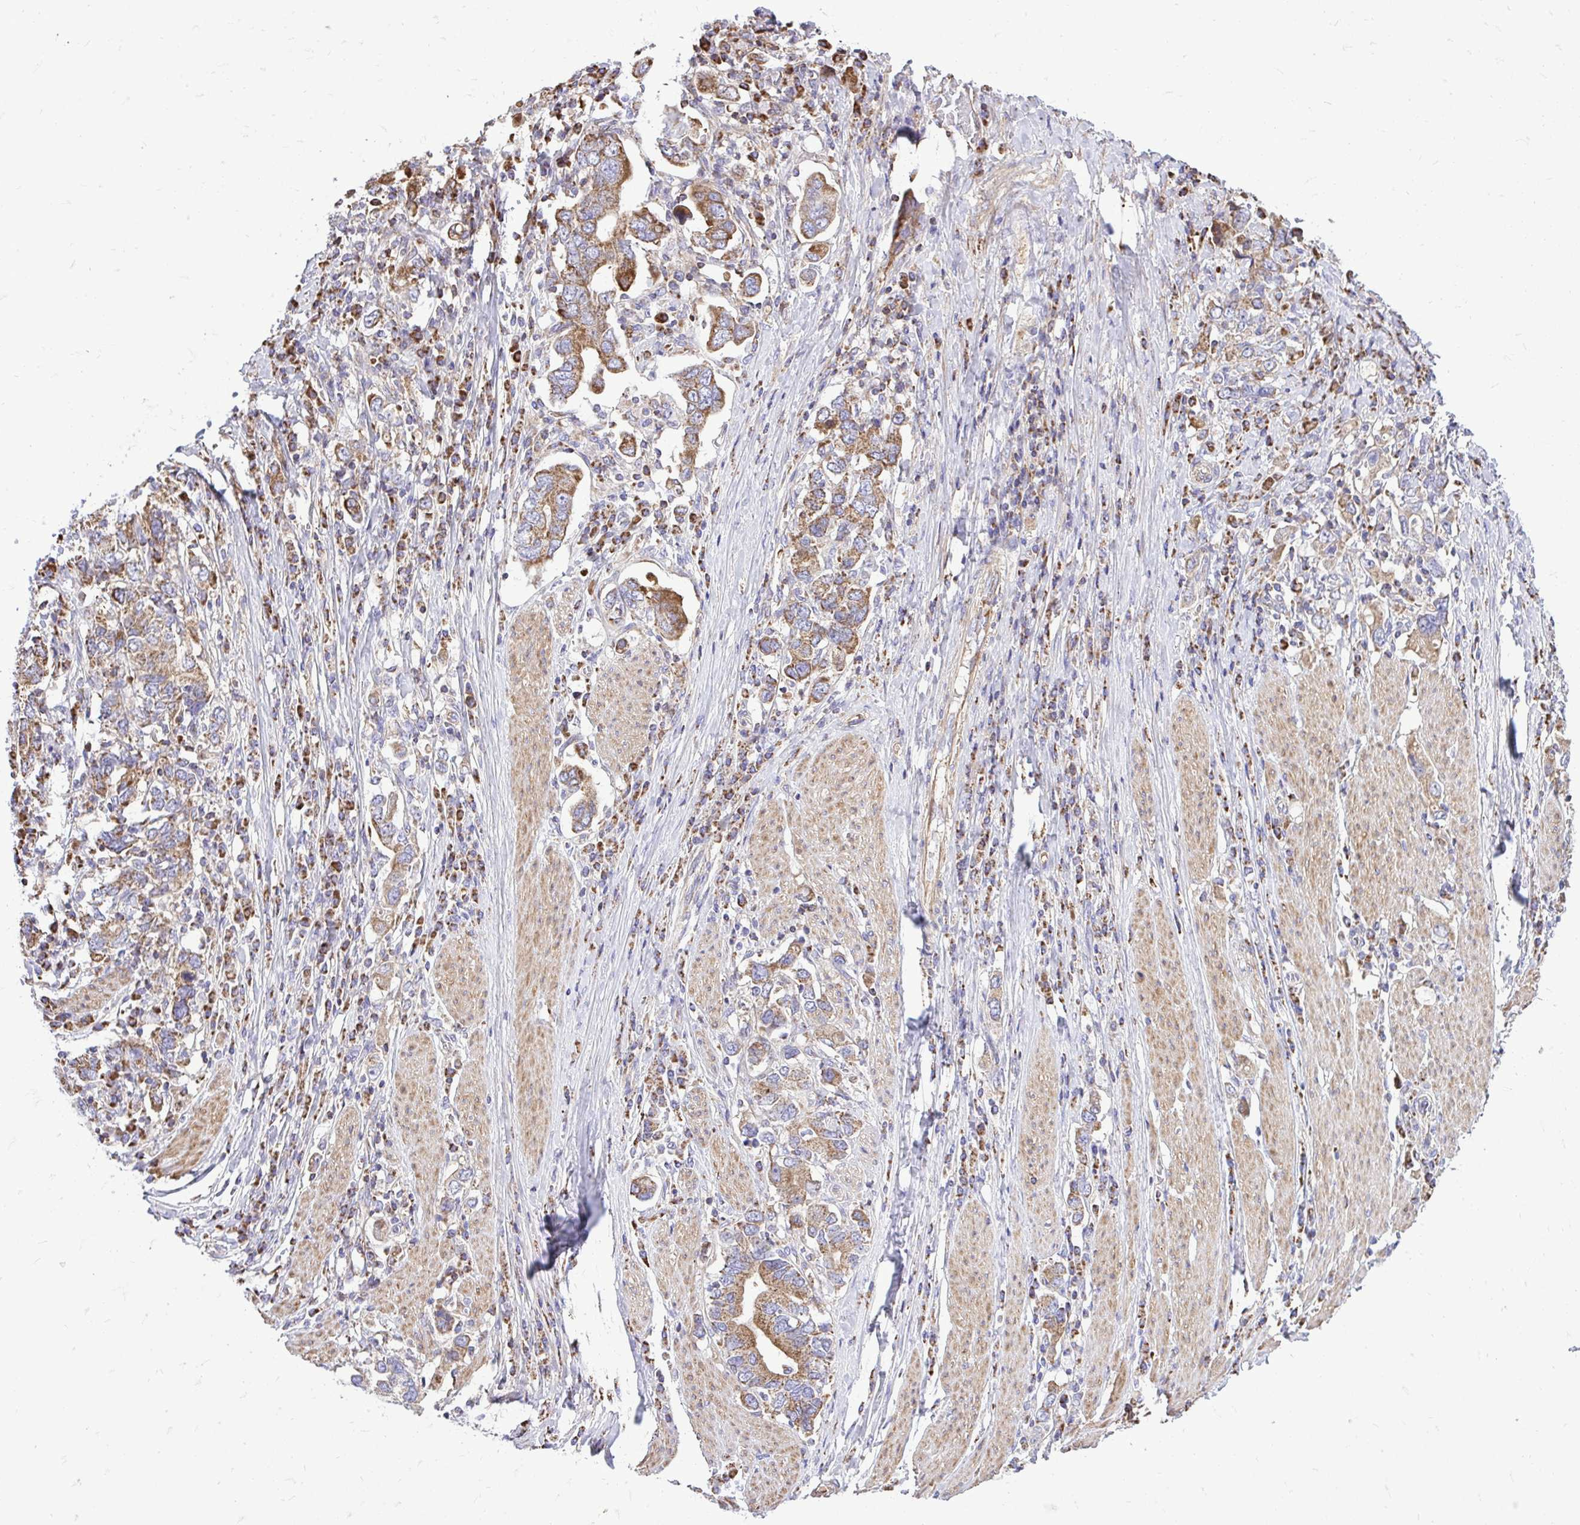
{"staining": {"intensity": "moderate", "quantity": ">75%", "location": "cytoplasmic/membranous"}, "tissue": "stomach cancer", "cell_type": "Tumor cells", "image_type": "cancer", "snomed": [{"axis": "morphology", "description": "Adenocarcinoma, NOS"}, {"axis": "topography", "description": "Stomach, upper"}, {"axis": "topography", "description": "Stomach"}], "caption": "Immunohistochemical staining of human adenocarcinoma (stomach) shows moderate cytoplasmic/membranous protein positivity in about >75% of tumor cells.", "gene": "ATP13A2", "patient": {"sex": "male", "age": 62}}